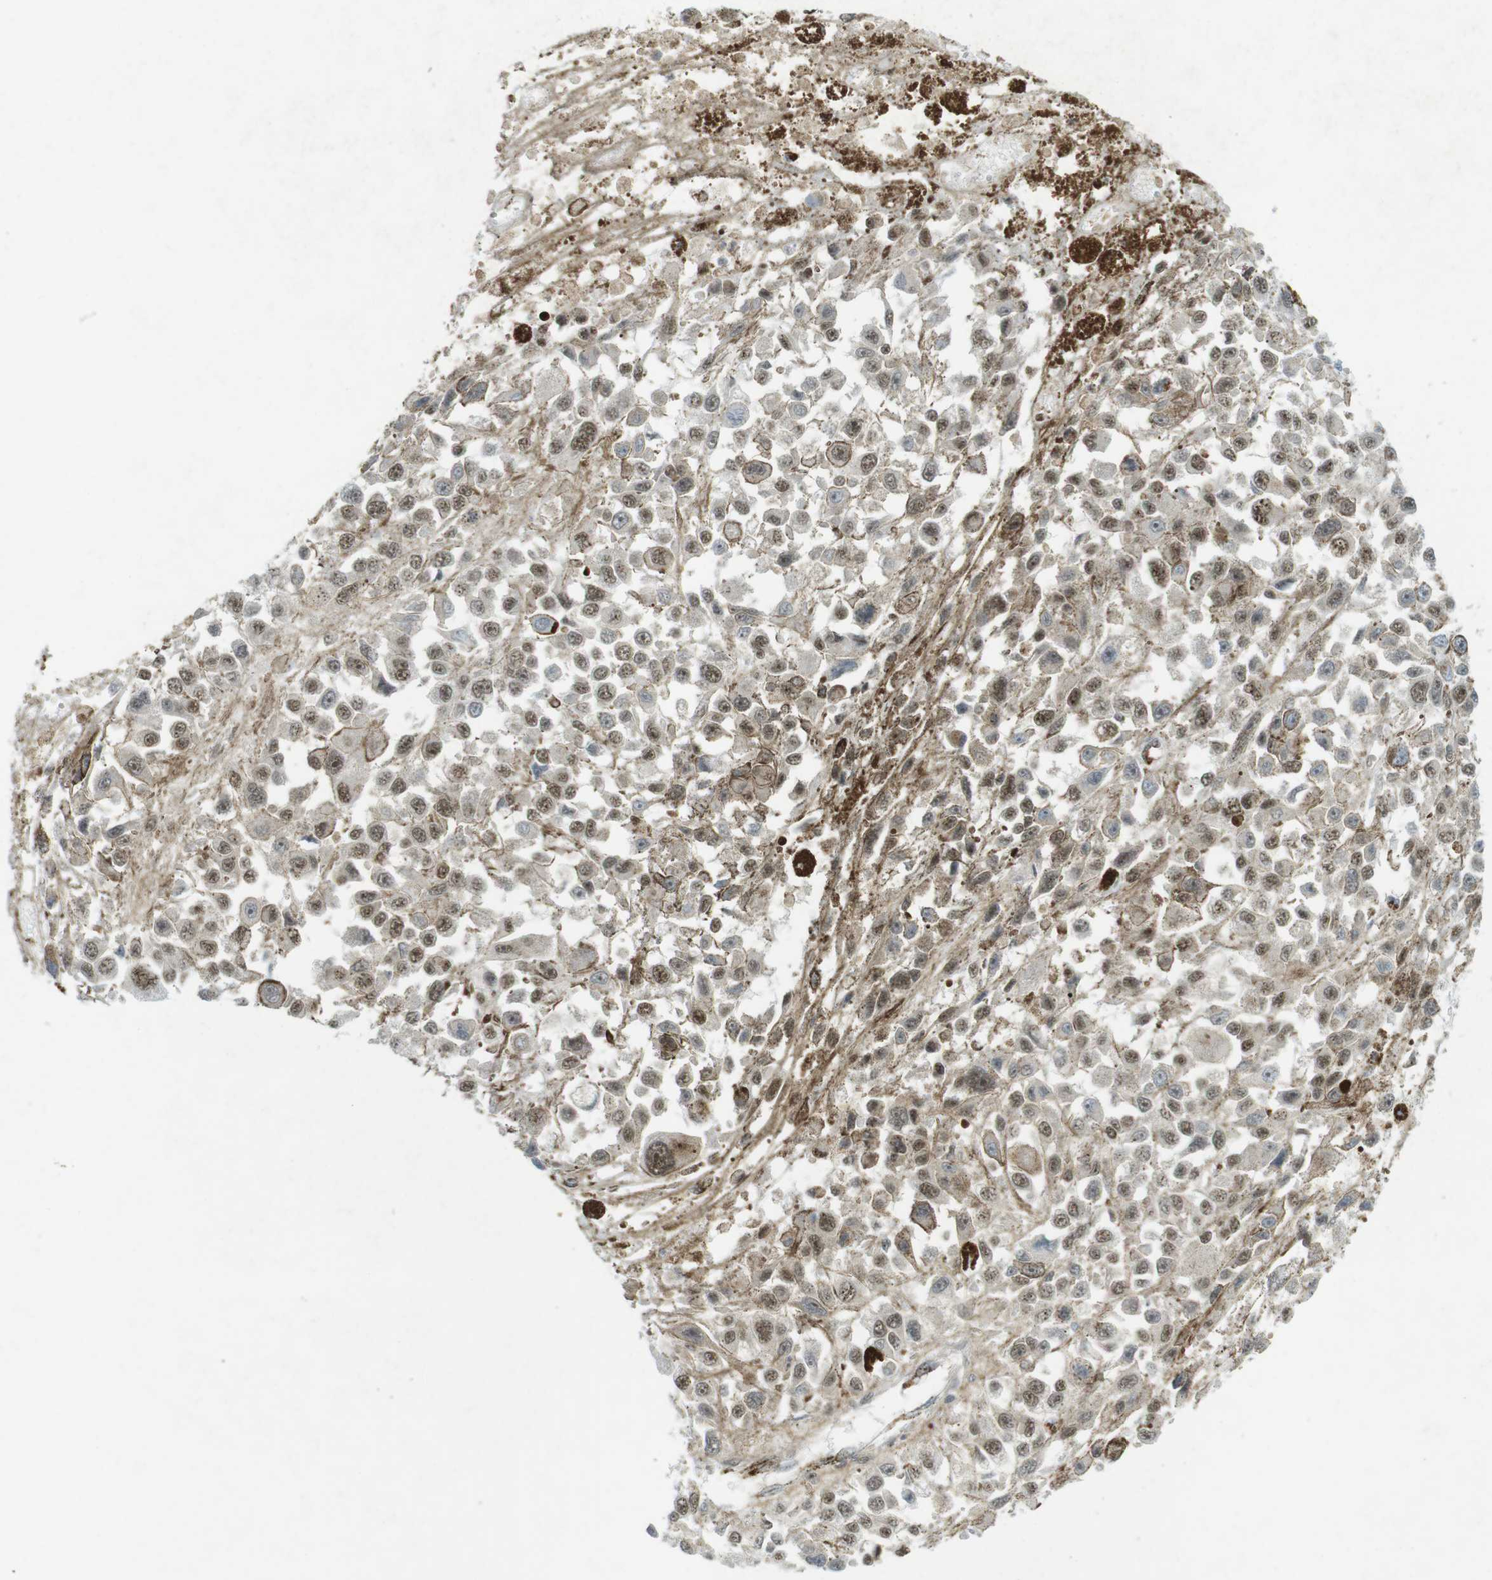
{"staining": {"intensity": "moderate", "quantity": ">75%", "location": "nuclear"}, "tissue": "melanoma", "cell_type": "Tumor cells", "image_type": "cancer", "snomed": [{"axis": "morphology", "description": "Malignant melanoma, Metastatic site"}, {"axis": "topography", "description": "Lymph node"}], "caption": "This is a histology image of immunohistochemistry staining of malignant melanoma (metastatic site), which shows moderate positivity in the nuclear of tumor cells.", "gene": "PPP1R13B", "patient": {"sex": "male", "age": 59}}